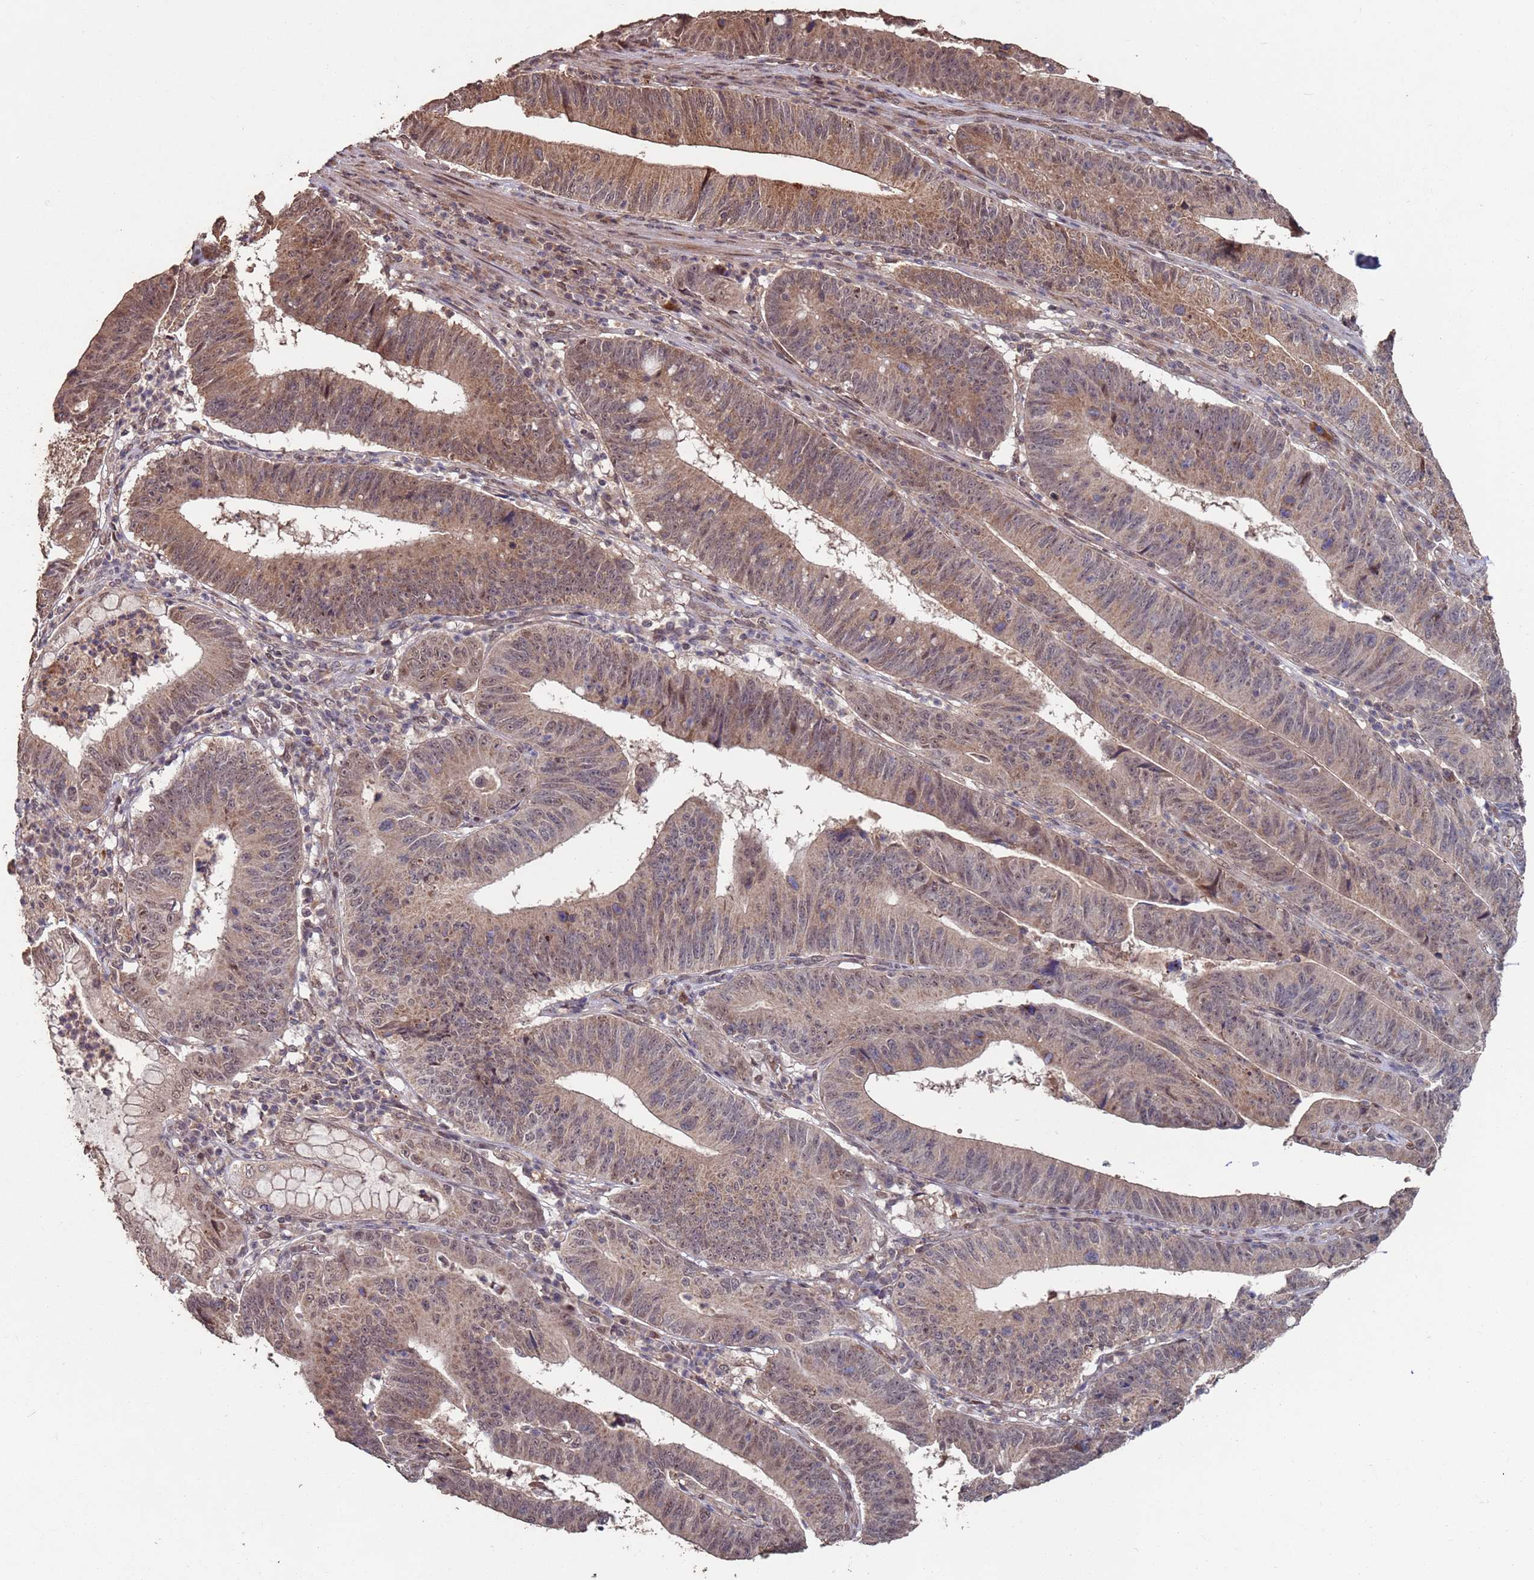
{"staining": {"intensity": "moderate", "quantity": "25%-75%", "location": "cytoplasmic/membranous,nuclear"}, "tissue": "stomach cancer", "cell_type": "Tumor cells", "image_type": "cancer", "snomed": [{"axis": "morphology", "description": "Adenocarcinoma, NOS"}, {"axis": "topography", "description": "Stomach"}], "caption": "A medium amount of moderate cytoplasmic/membranous and nuclear positivity is seen in approximately 25%-75% of tumor cells in stomach cancer (adenocarcinoma) tissue.", "gene": "PRR7", "patient": {"sex": "male", "age": 59}}